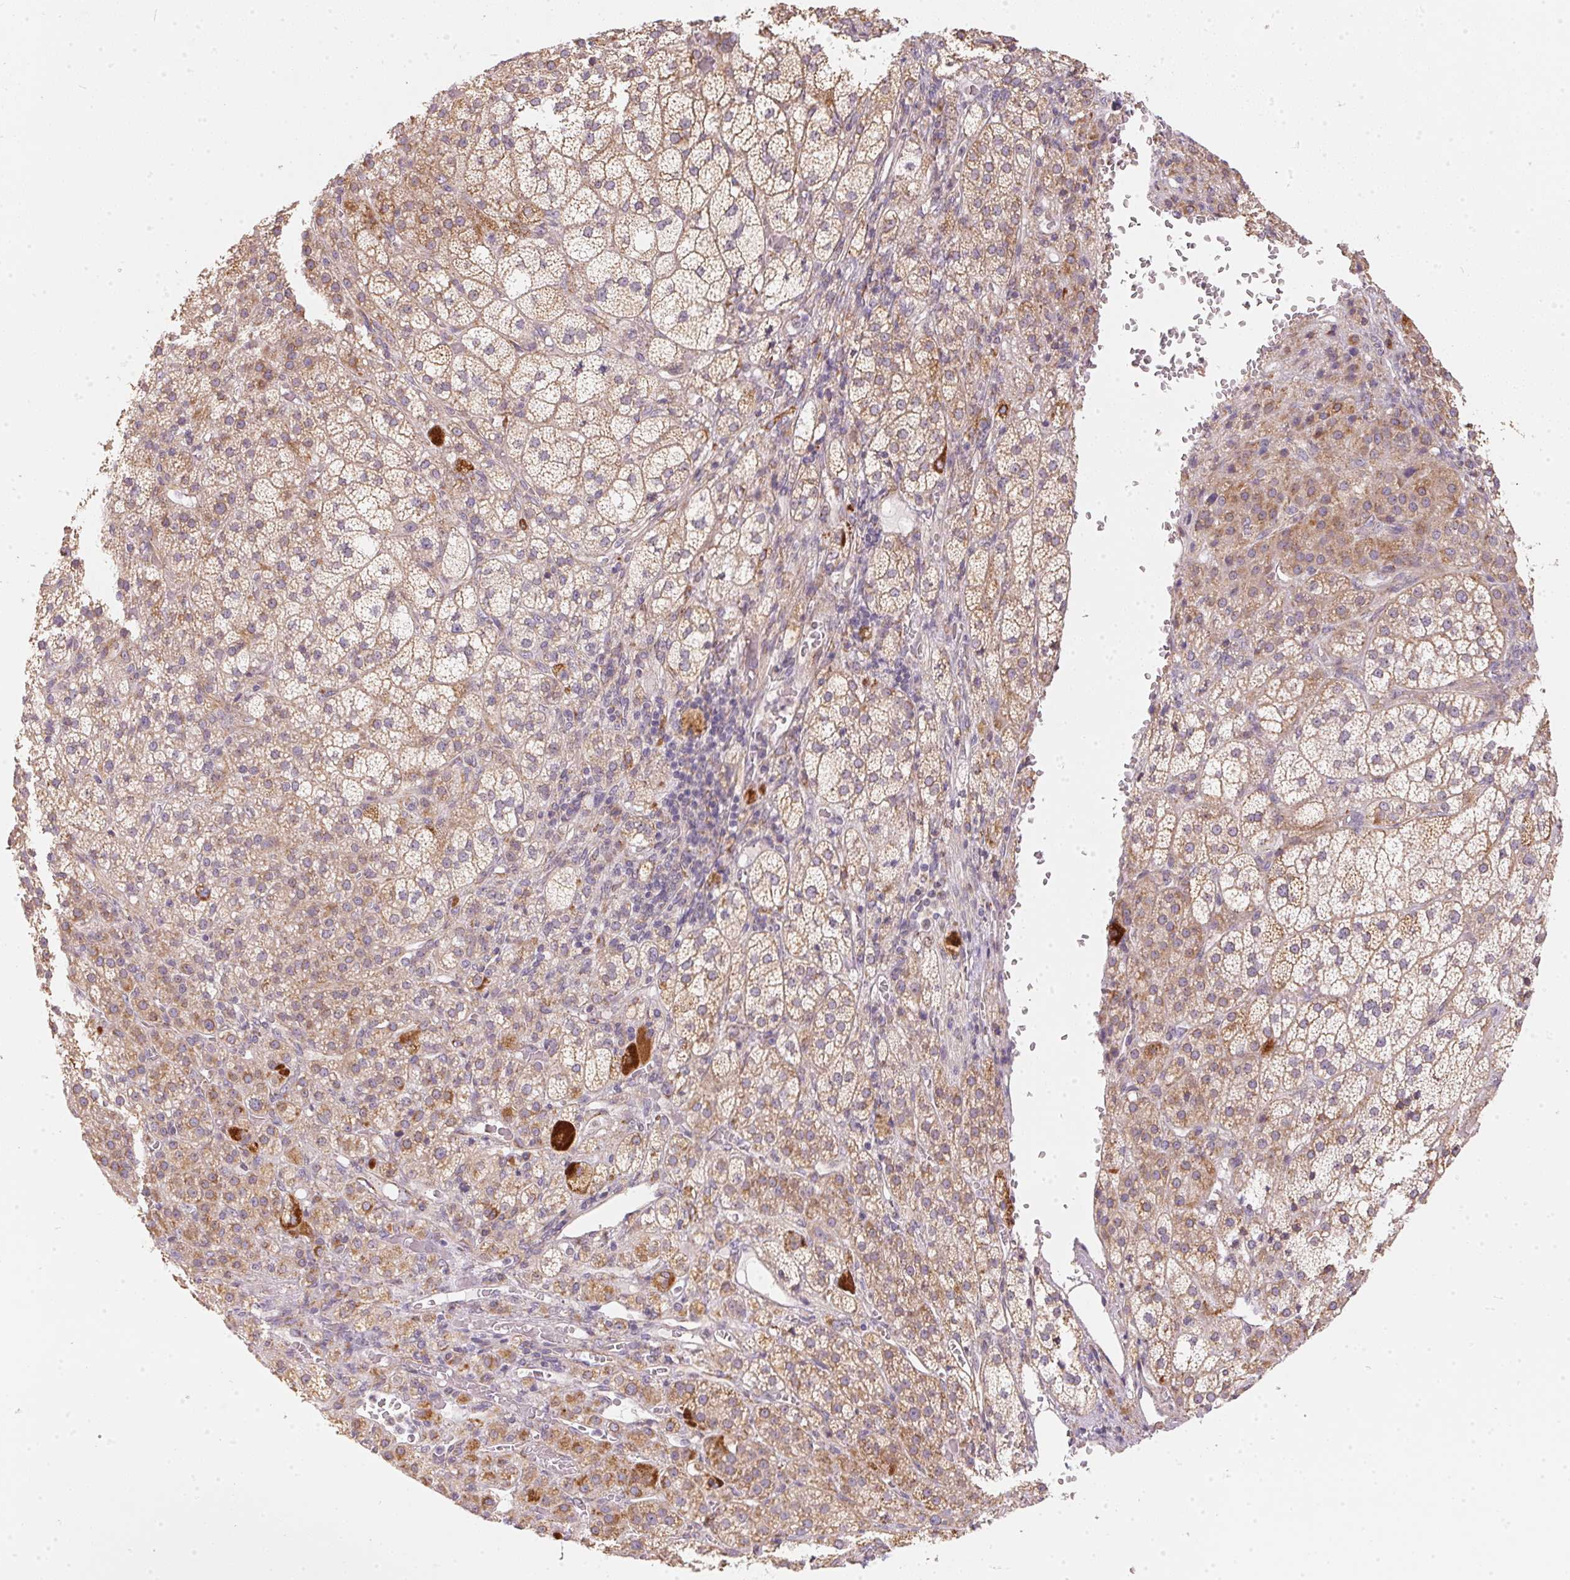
{"staining": {"intensity": "moderate", "quantity": "25%-75%", "location": "cytoplasmic/membranous"}, "tissue": "adrenal gland", "cell_type": "Glandular cells", "image_type": "normal", "snomed": [{"axis": "morphology", "description": "Normal tissue, NOS"}, {"axis": "topography", "description": "Adrenal gland"}], "caption": "DAB immunohistochemical staining of benign adrenal gland exhibits moderate cytoplasmic/membranous protein expression in about 25%-75% of glandular cells. (DAB = brown stain, brightfield microscopy at high magnification).", "gene": "VWA5B2", "patient": {"sex": "female", "age": 60}}